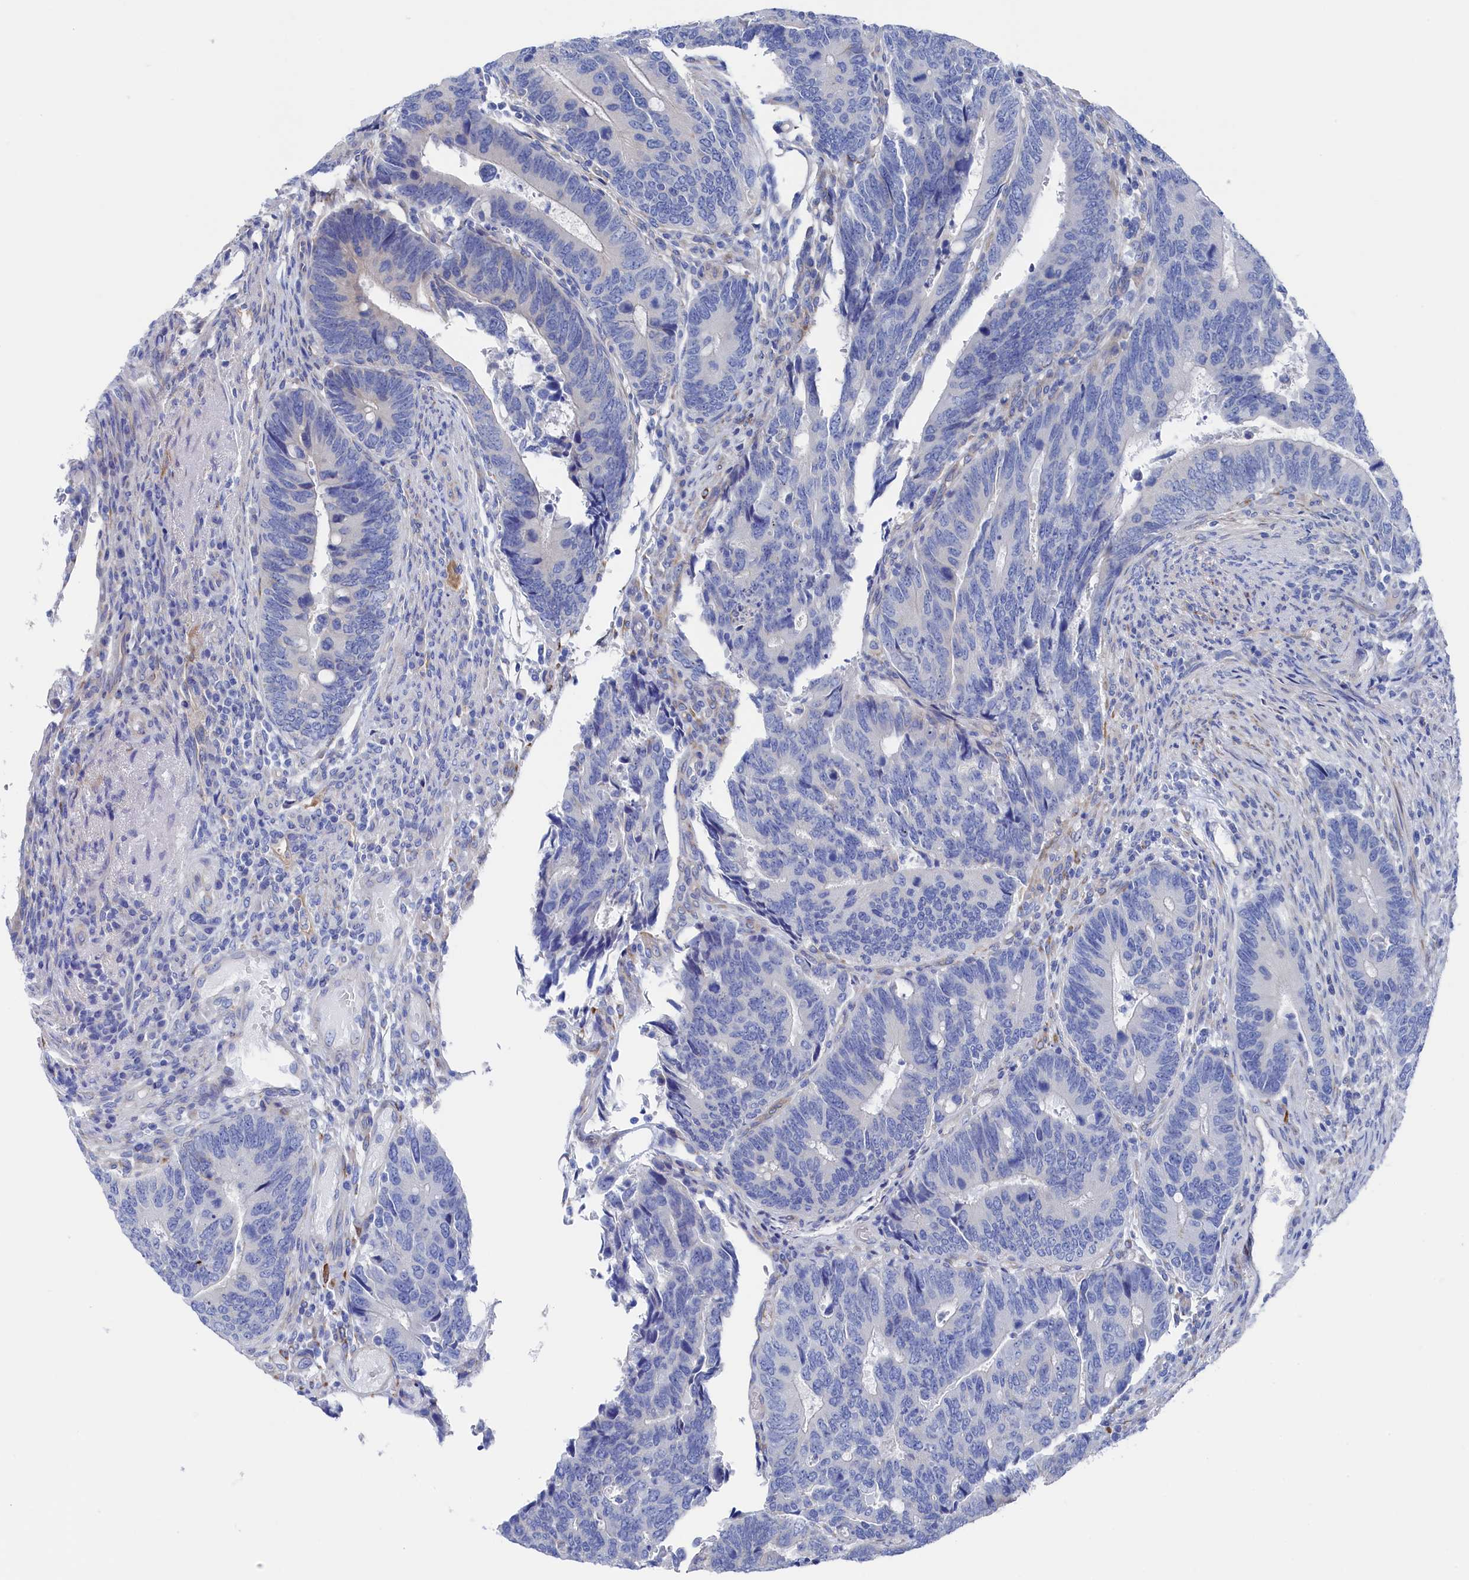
{"staining": {"intensity": "negative", "quantity": "none", "location": "none"}, "tissue": "colorectal cancer", "cell_type": "Tumor cells", "image_type": "cancer", "snomed": [{"axis": "morphology", "description": "Adenocarcinoma, NOS"}, {"axis": "topography", "description": "Colon"}], "caption": "There is no significant positivity in tumor cells of colorectal cancer (adenocarcinoma).", "gene": "TMOD2", "patient": {"sex": "male", "age": 87}}